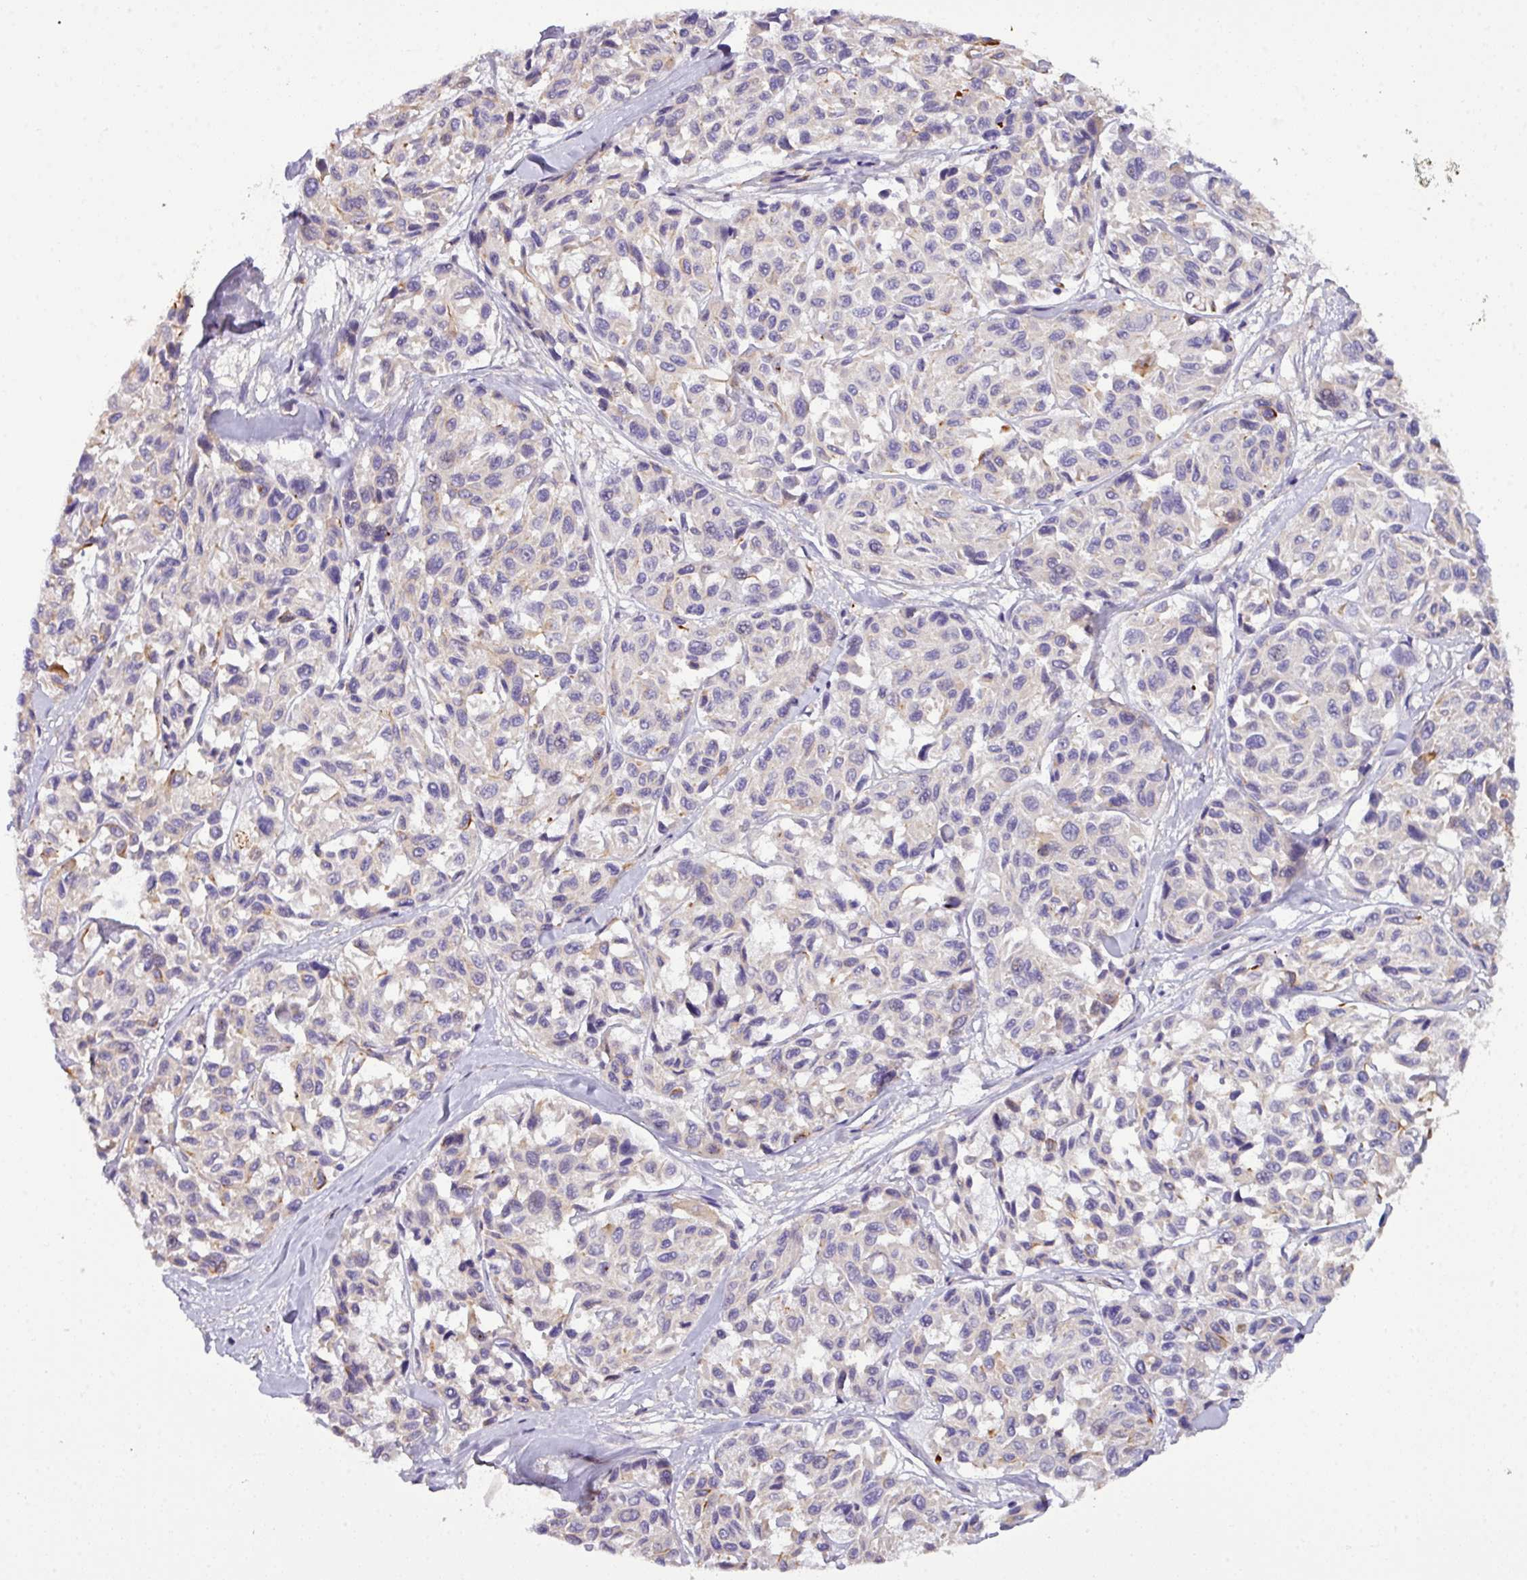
{"staining": {"intensity": "moderate", "quantity": "<25%", "location": "cytoplasmic/membranous"}, "tissue": "melanoma", "cell_type": "Tumor cells", "image_type": "cancer", "snomed": [{"axis": "morphology", "description": "Malignant melanoma, NOS"}, {"axis": "topography", "description": "Skin"}], "caption": "DAB immunohistochemical staining of human melanoma demonstrates moderate cytoplasmic/membranous protein expression in approximately <25% of tumor cells. (DAB (3,3'-diaminobenzidine) IHC, brown staining for protein, blue staining for nuclei).", "gene": "PARD6A", "patient": {"sex": "female", "age": 66}}